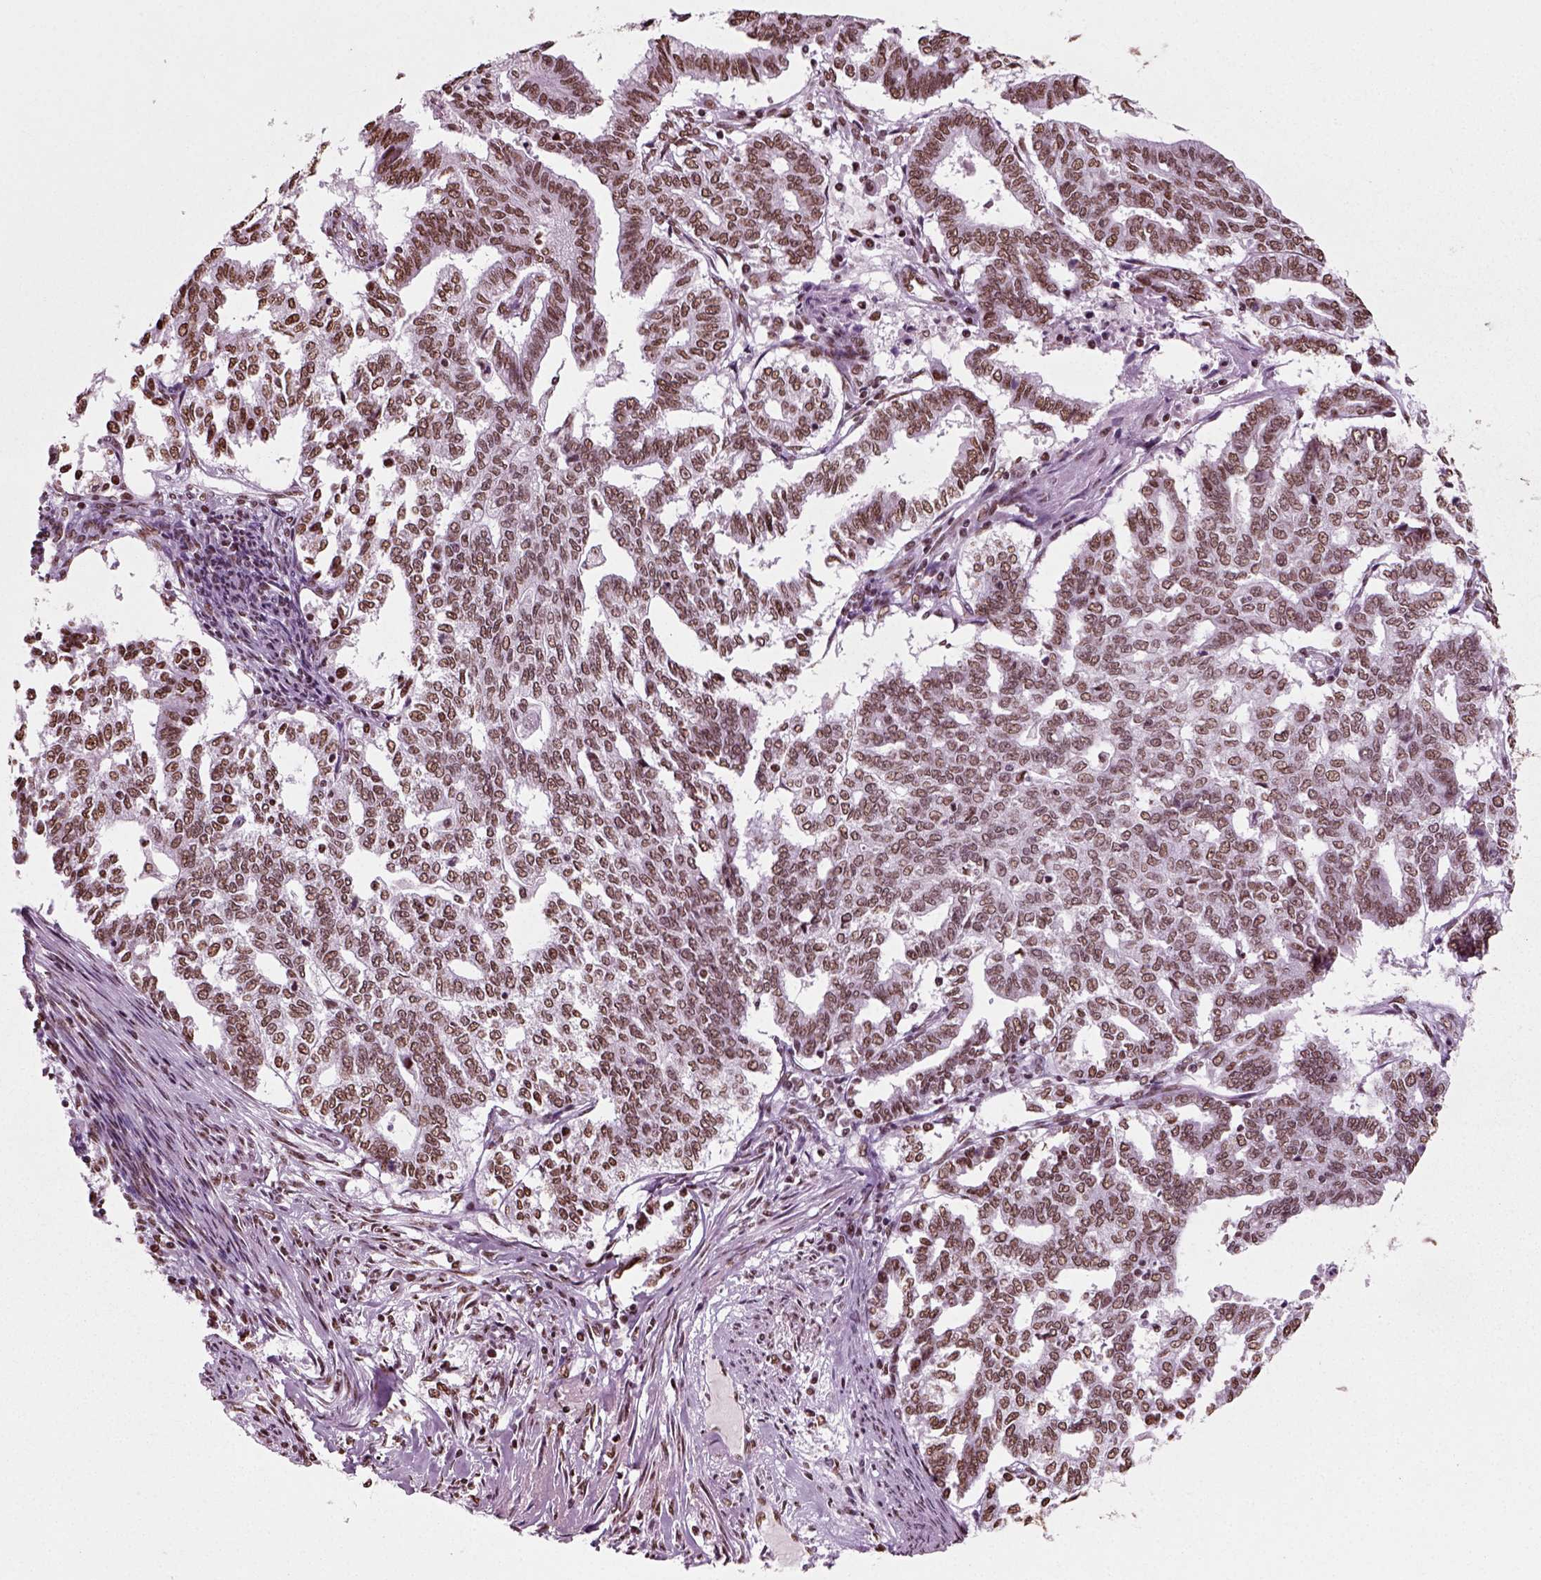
{"staining": {"intensity": "moderate", "quantity": ">75%", "location": "nuclear"}, "tissue": "endometrial cancer", "cell_type": "Tumor cells", "image_type": "cancer", "snomed": [{"axis": "morphology", "description": "Adenocarcinoma, NOS"}, {"axis": "topography", "description": "Endometrium"}], "caption": "High-power microscopy captured an immunohistochemistry image of endometrial cancer (adenocarcinoma), revealing moderate nuclear expression in about >75% of tumor cells. (DAB (3,3'-diaminobenzidine) IHC with brightfield microscopy, high magnification).", "gene": "POLR1H", "patient": {"sex": "female", "age": 79}}